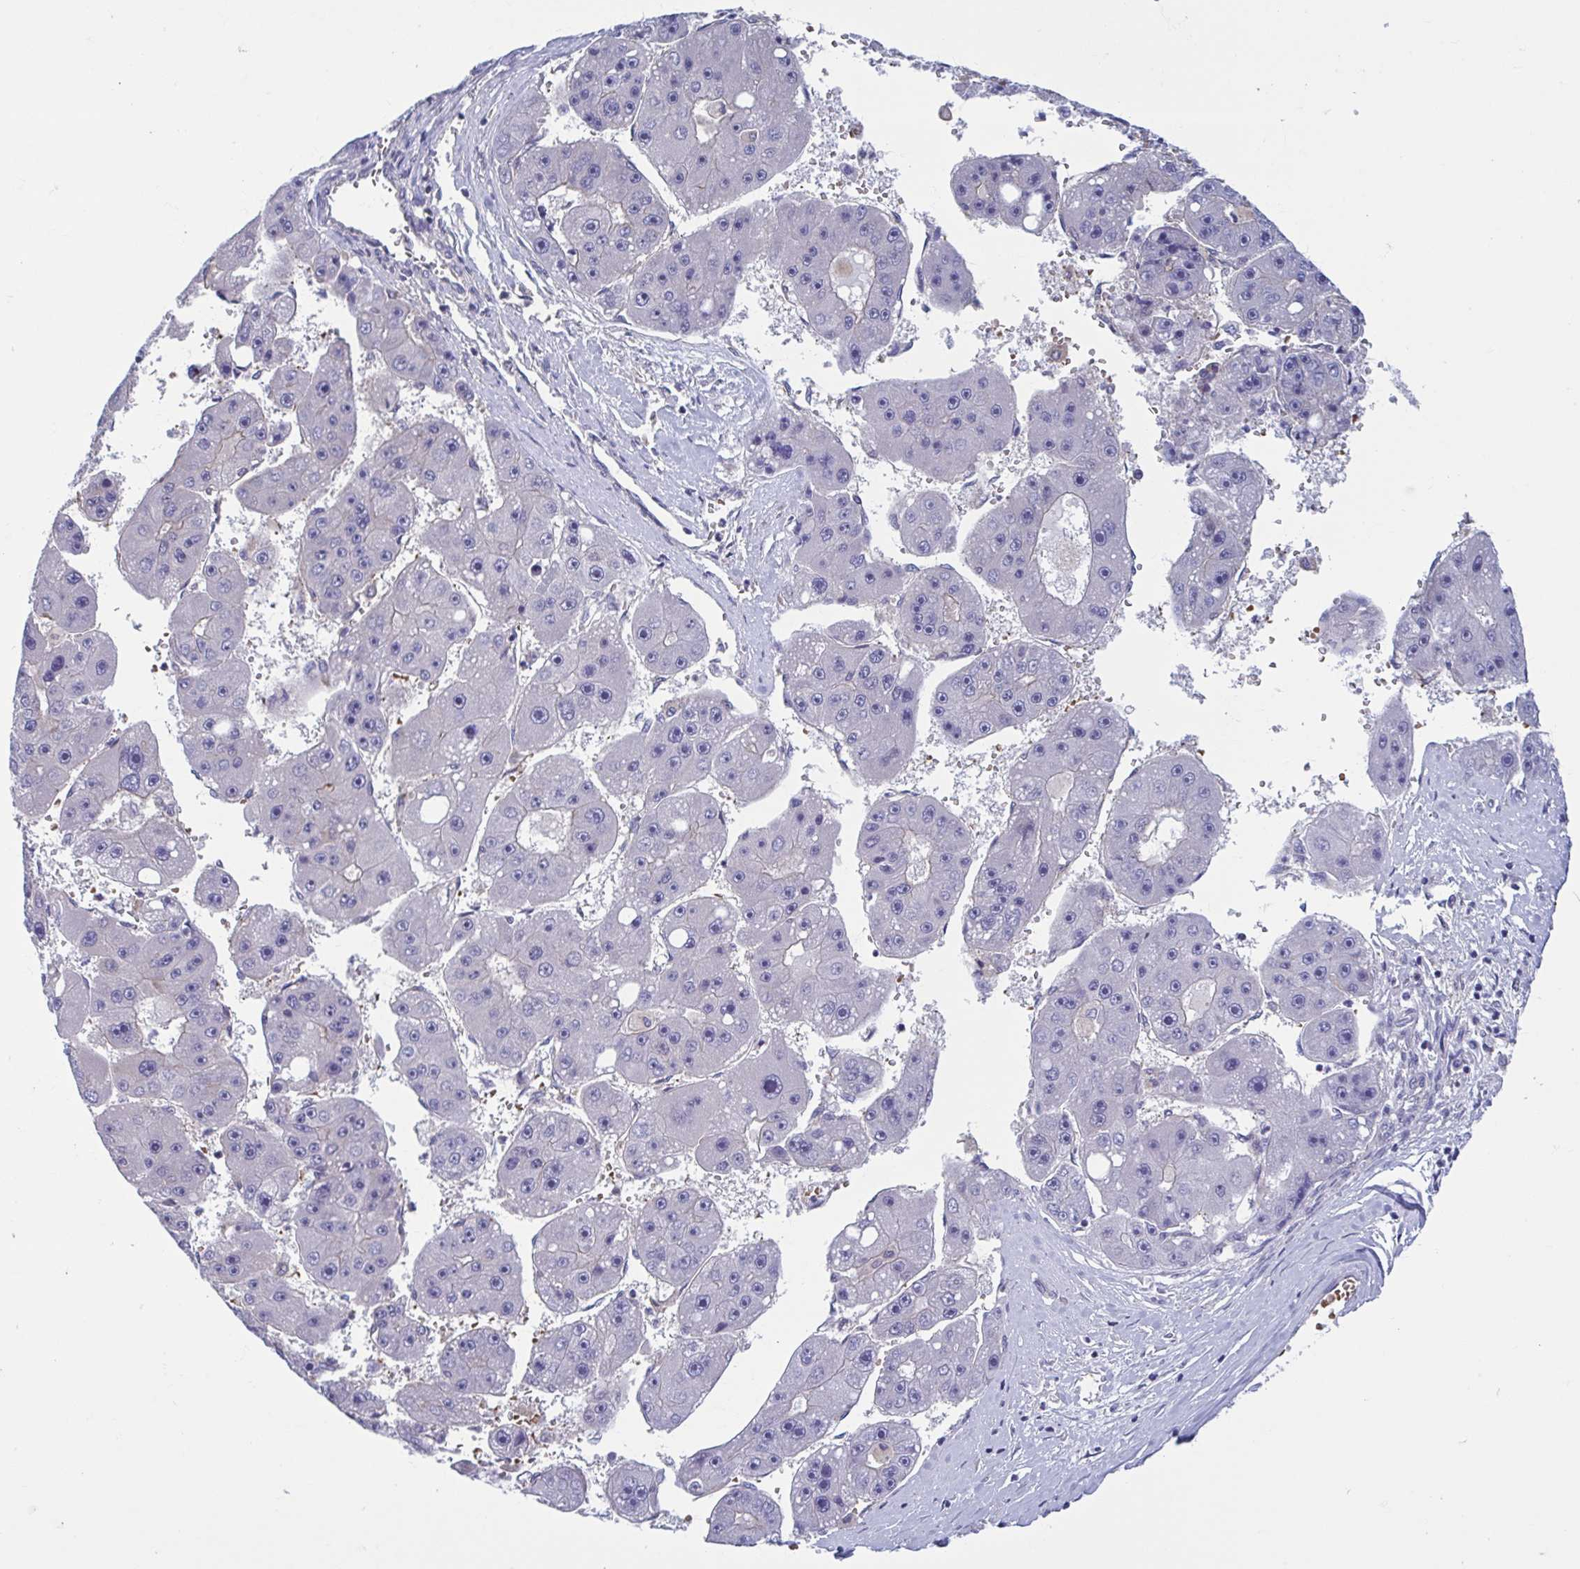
{"staining": {"intensity": "negative", "quantity": "none", "location": "none"}, "tissue": "liver cancer", "cell_type": "Tumor cells", "image_type": "cancer", "snomed": [{"axis": "morphology", "description": "Carcinoma, Hepatocellular, NOS"}, {"axis": "topography", "description": "Liver"}], "caption": "Immunohistochemistry photomicrograph of neoplastic tissue: hepatocellular carcinoma (liver) stained with DAB exhibits no significant protein positivity in tumor cells. (DAB (3,3'-diaminobenzidine) IHC visualized using brightfield microscopy, high magnification).", "gene": "LRRC38", "patient": {"sex": "female", "age": 61}}